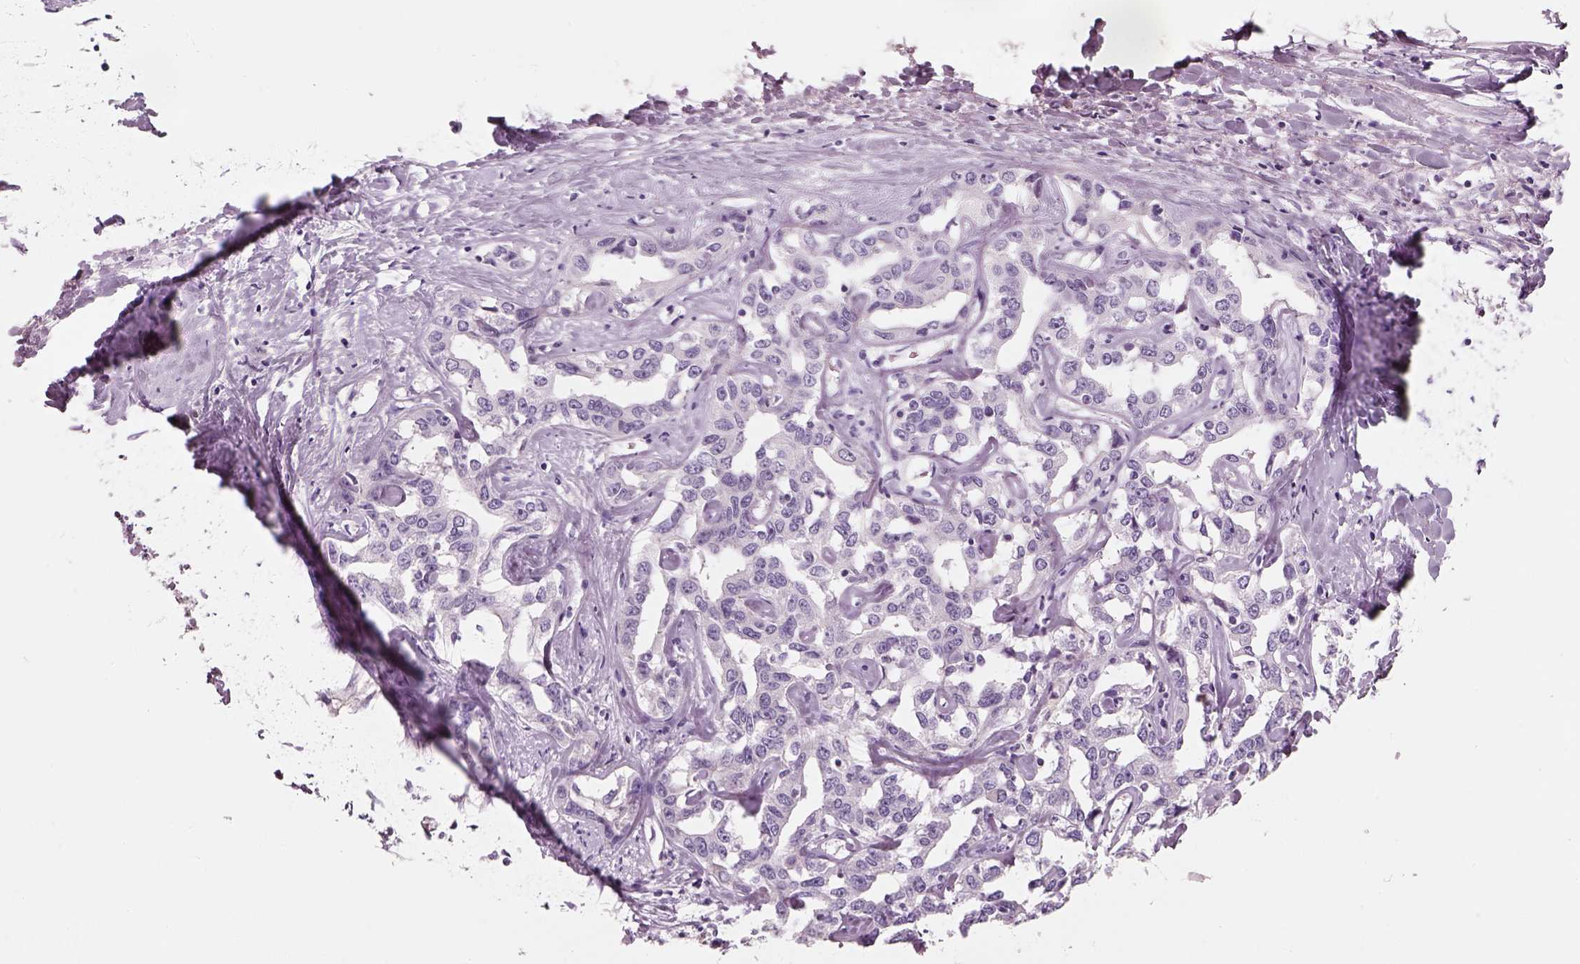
{"staining": {"intensity": "negative", "quantity": "none", "location": "none"}, "tissue": "liver cancer", "cell_type": "Tumor cells", "image_type": "cancer", "snomed": [{"axis": "morphology", "description": "Cholangiocarcinoma"}, {"axis": "topography", "description": "Liver"}], "caption": "Protein analysis of liver cancer demonstrates no significant staining in tumor cells.", "gene": "SLC27A2", "patient": {"sex": "male", "age": 59}}